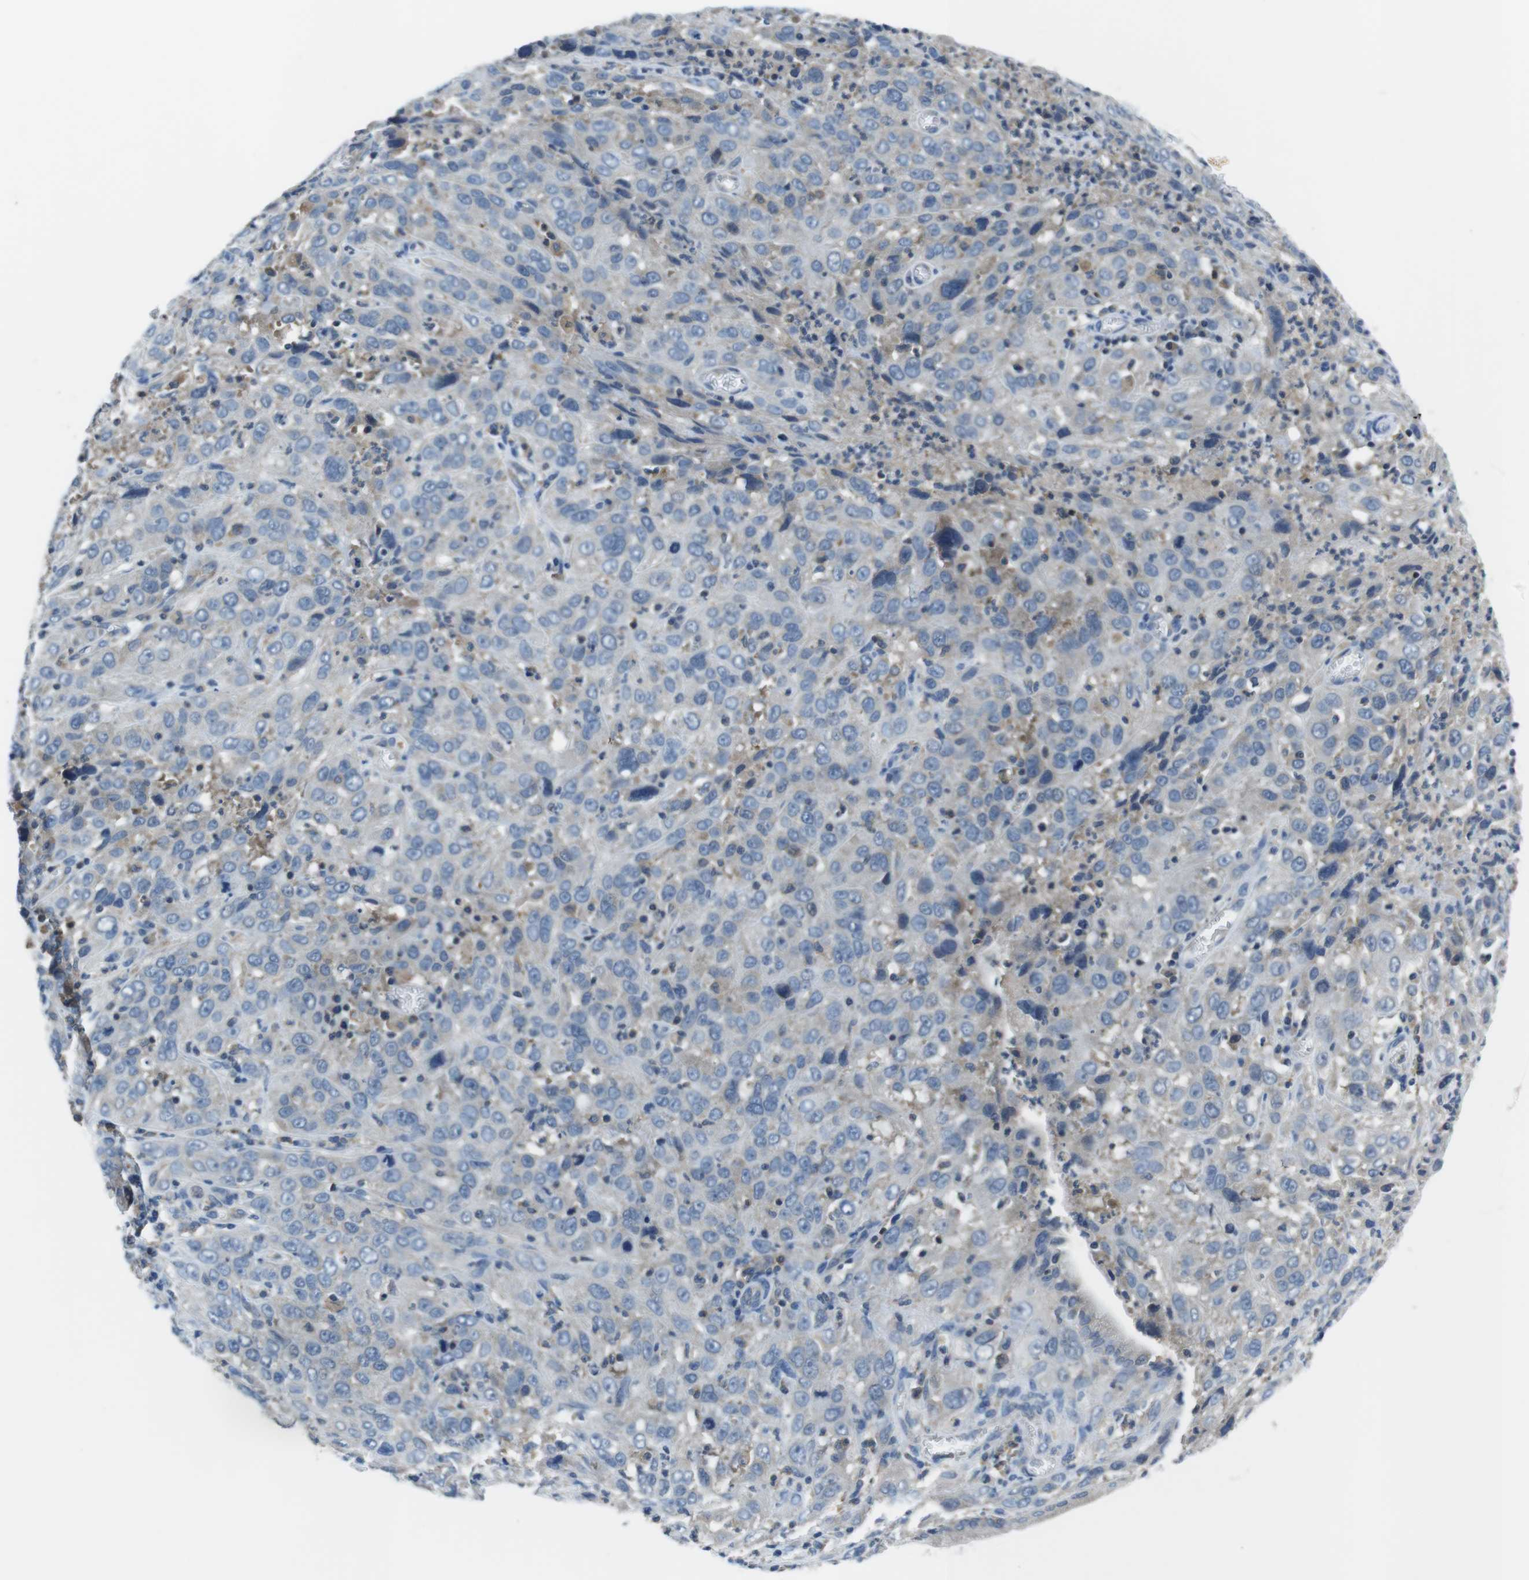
{"staining": {"intensity": "negative", "quantity": "none", "location": "none"}, "tissue": "cervical cancer", "cell_type": "Tumor cells", "image_type": "cancer", "snomed": [{"axis": "morphology", "description": "Squamous cell carcinoma, NOS"}, {"axis": "topography", "description": "Cervix"}], "caption": "A high-resolution image shows immunohistochemistry (IHC) staining of squamous cell carcinoma (cervical), which displays no significant staining in tumor cells. The staining was performed using DAB (3,3'-diaminobenzidine) to visualize the protein expression in brown, while the nuclei were stained in blue with hematoxylin (Magnification: 20x).", "gene": "PIK3CD", "patient": {"sex": "female", "age": 32}}